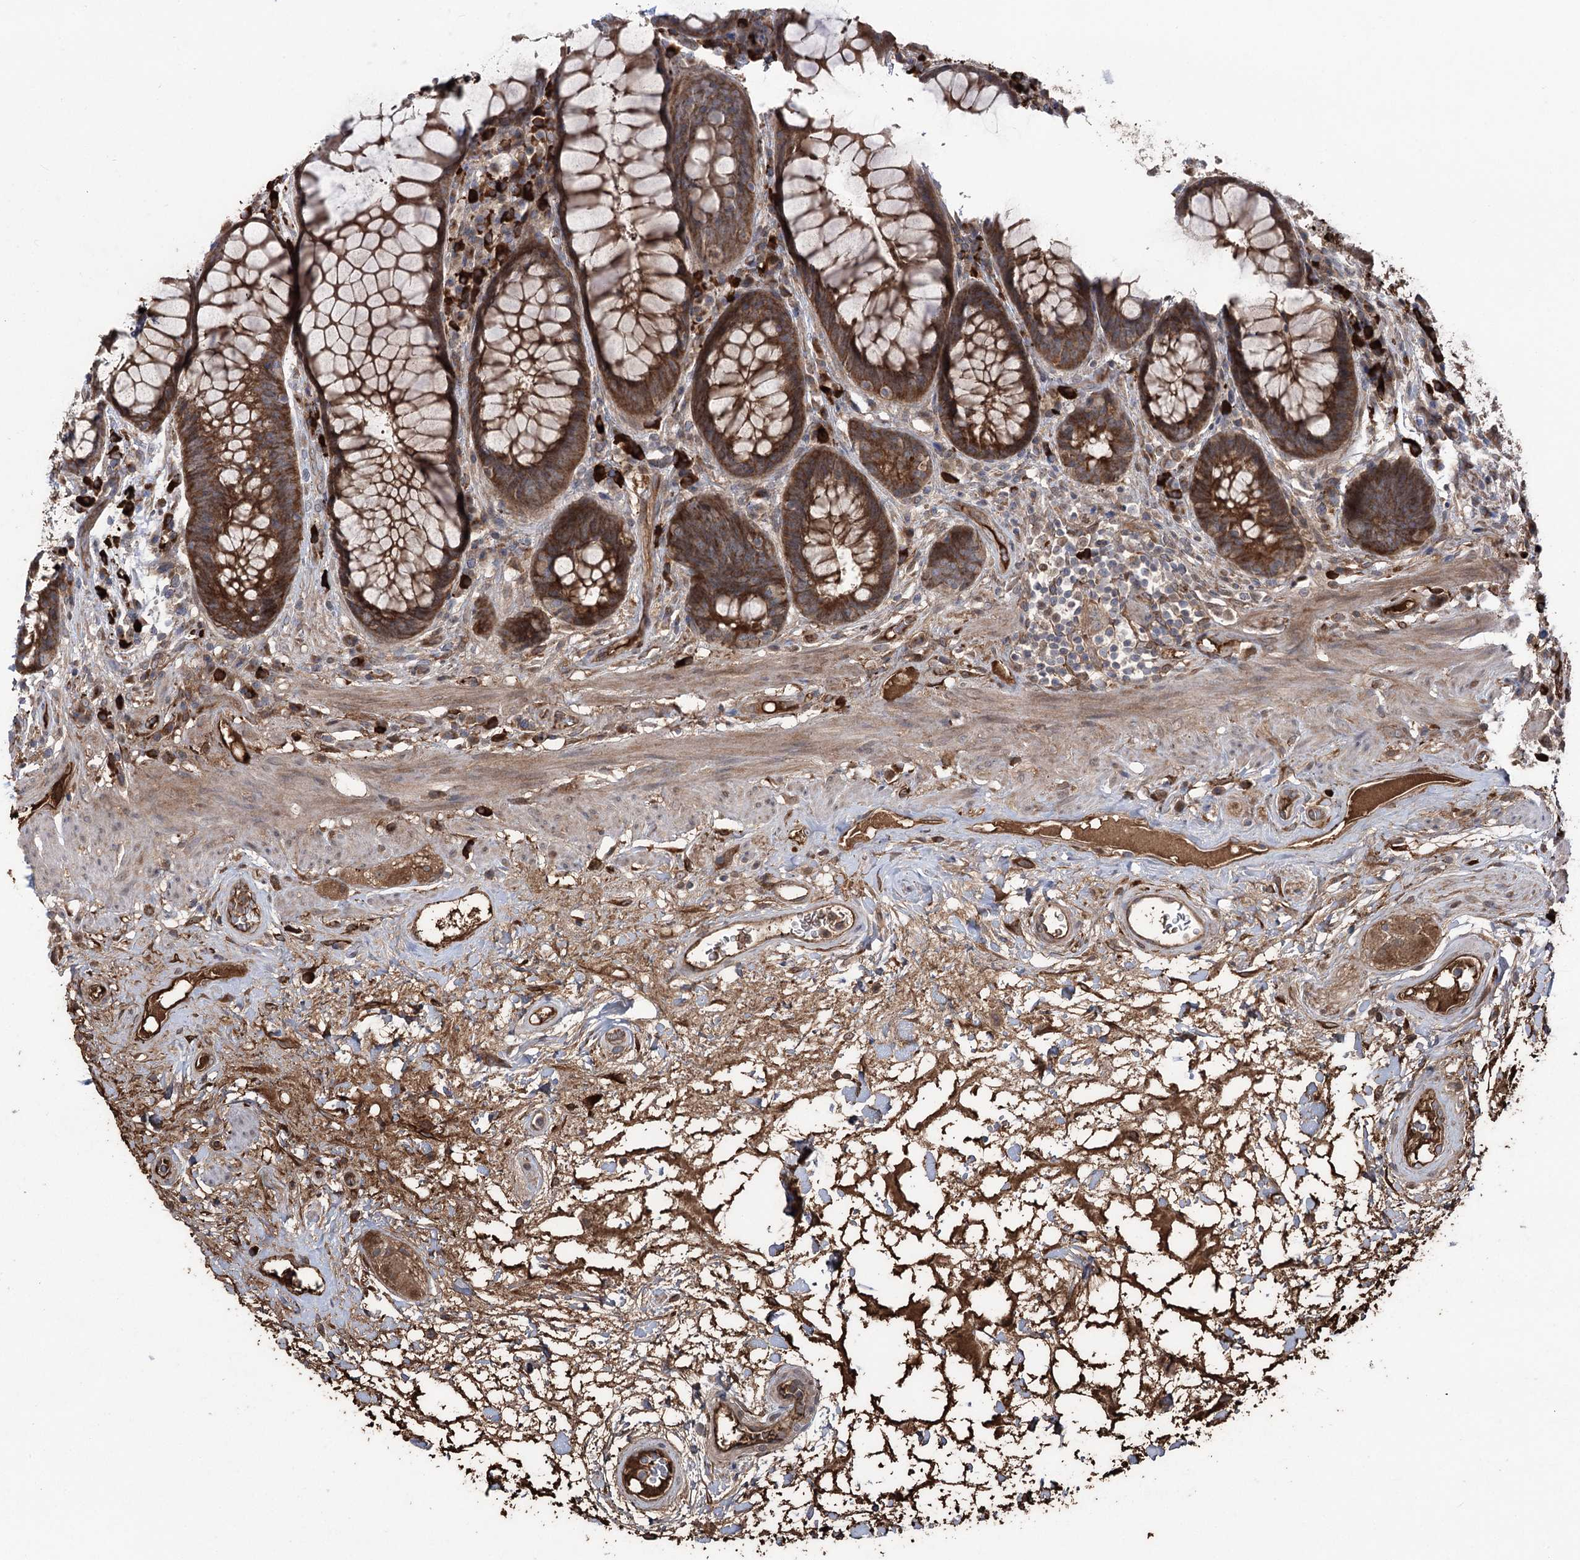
{"staining": {"intensity": "moderate", "quantity": ">75%", "location": "cytoplasmic/membranous"}, "tissue": "rectum", "cell_type": "Glandular cells", "image_type": "normal", "snomed": [{"axis": "morphology", "description": "Normal tissue, NOS"}, {"axis": "topography", "description": "Rectum"}], "caption": "Human rectum stained with a brown dye reveals moderate cytoplasmic/membranous positive expression in approximately >75% of glandular cells.", "gene": "OTUD1", "patient": {"sex": "male", "age": 64}}